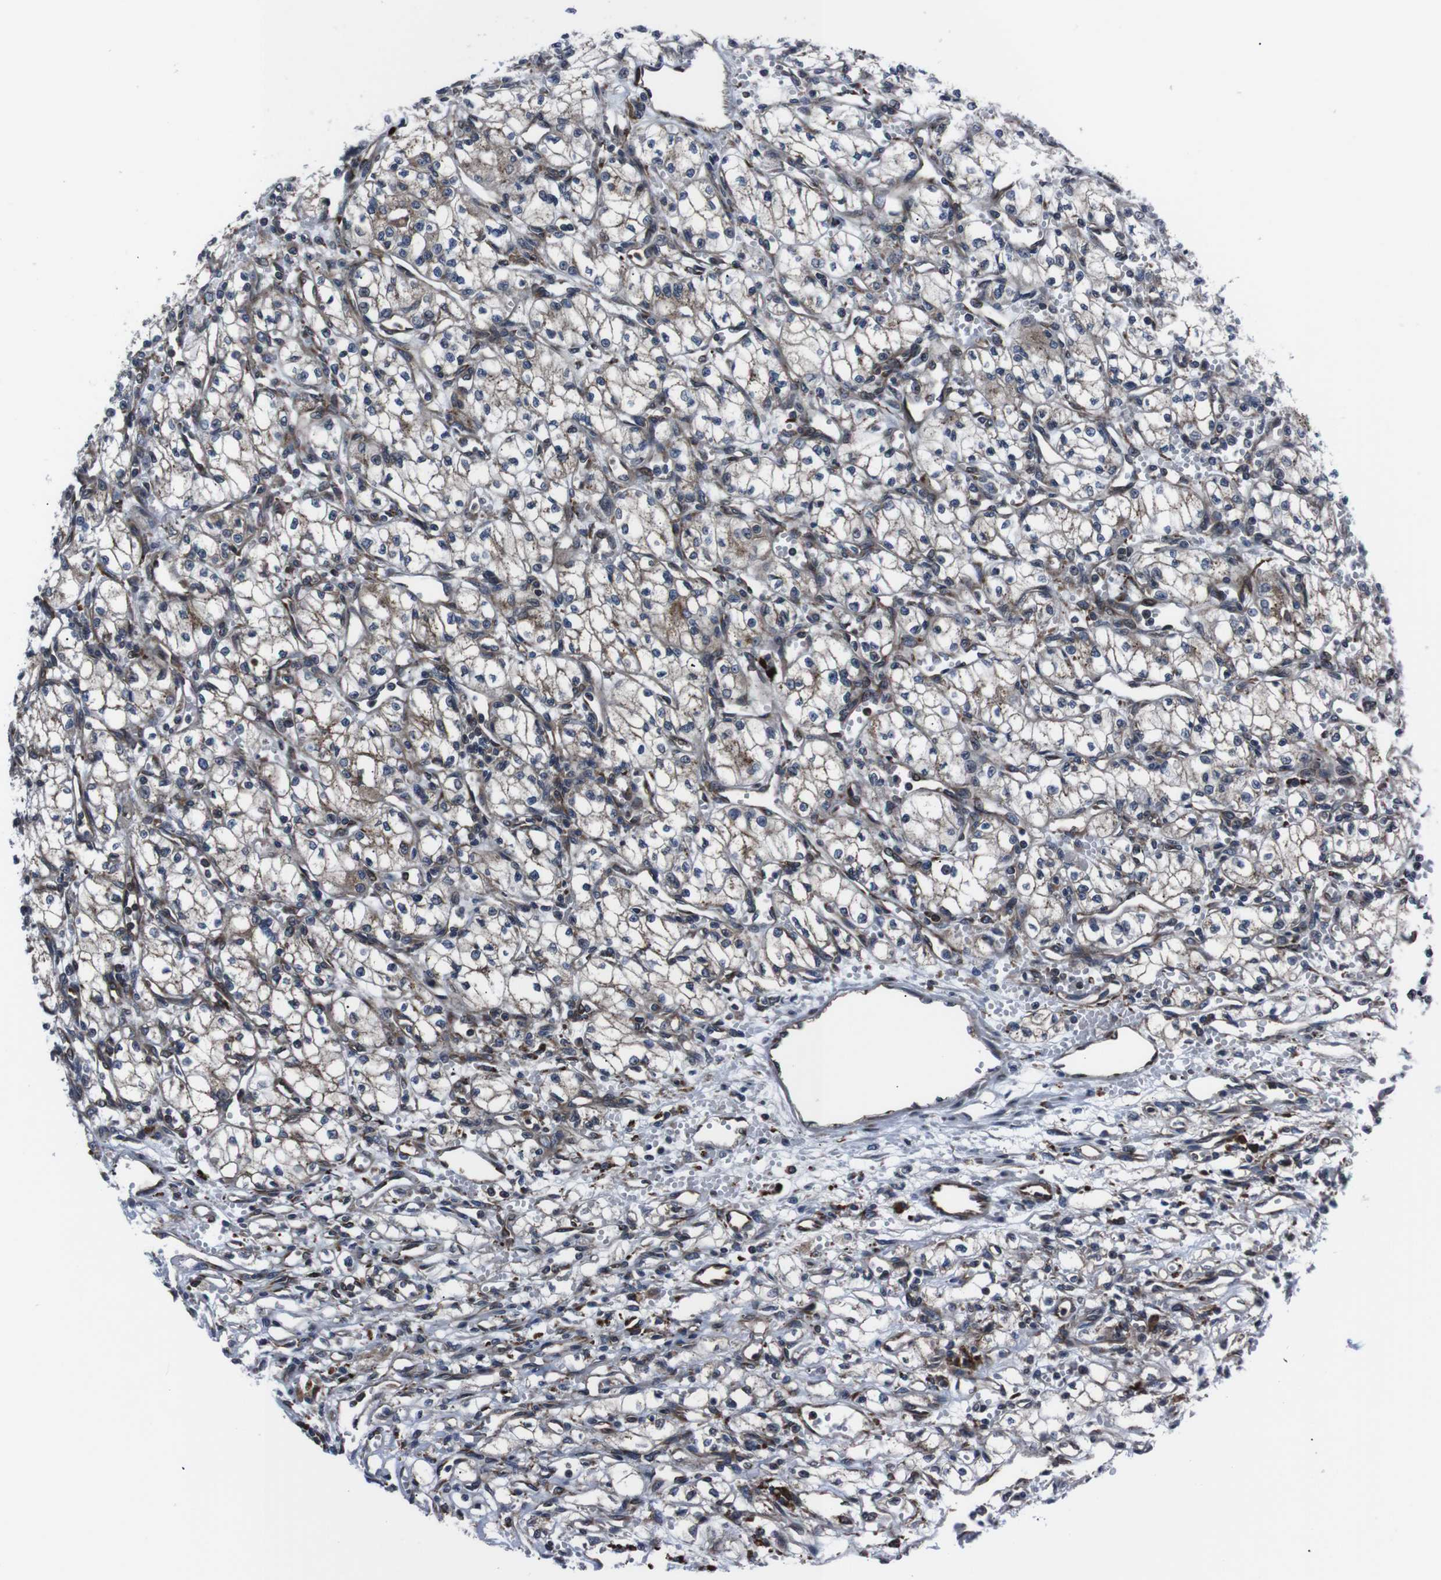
{"staining": {"intensity": "moderate", "quantity": "<25%", "location": "cytoplasmic/membranous"}, "tissue": "renal cancer", "cell_type": "Tumor cells", "image_type": "cancer", "snomed": [{"axis": "morphology", "description": "Normal tissue, NOS"}, {"axis": "morphology", "description": "Adenocarcinoma, NOS"}, {"axis": "topography", "description": "Kidney"}], "caption": "Protein staining of renal cancer tissue demonstrates moderate cytoplasmic/membranous staining in approximately <25% of tumor cells.", "gene": "EIF4A2", "patient": {"sex": "male", "age": 59}}